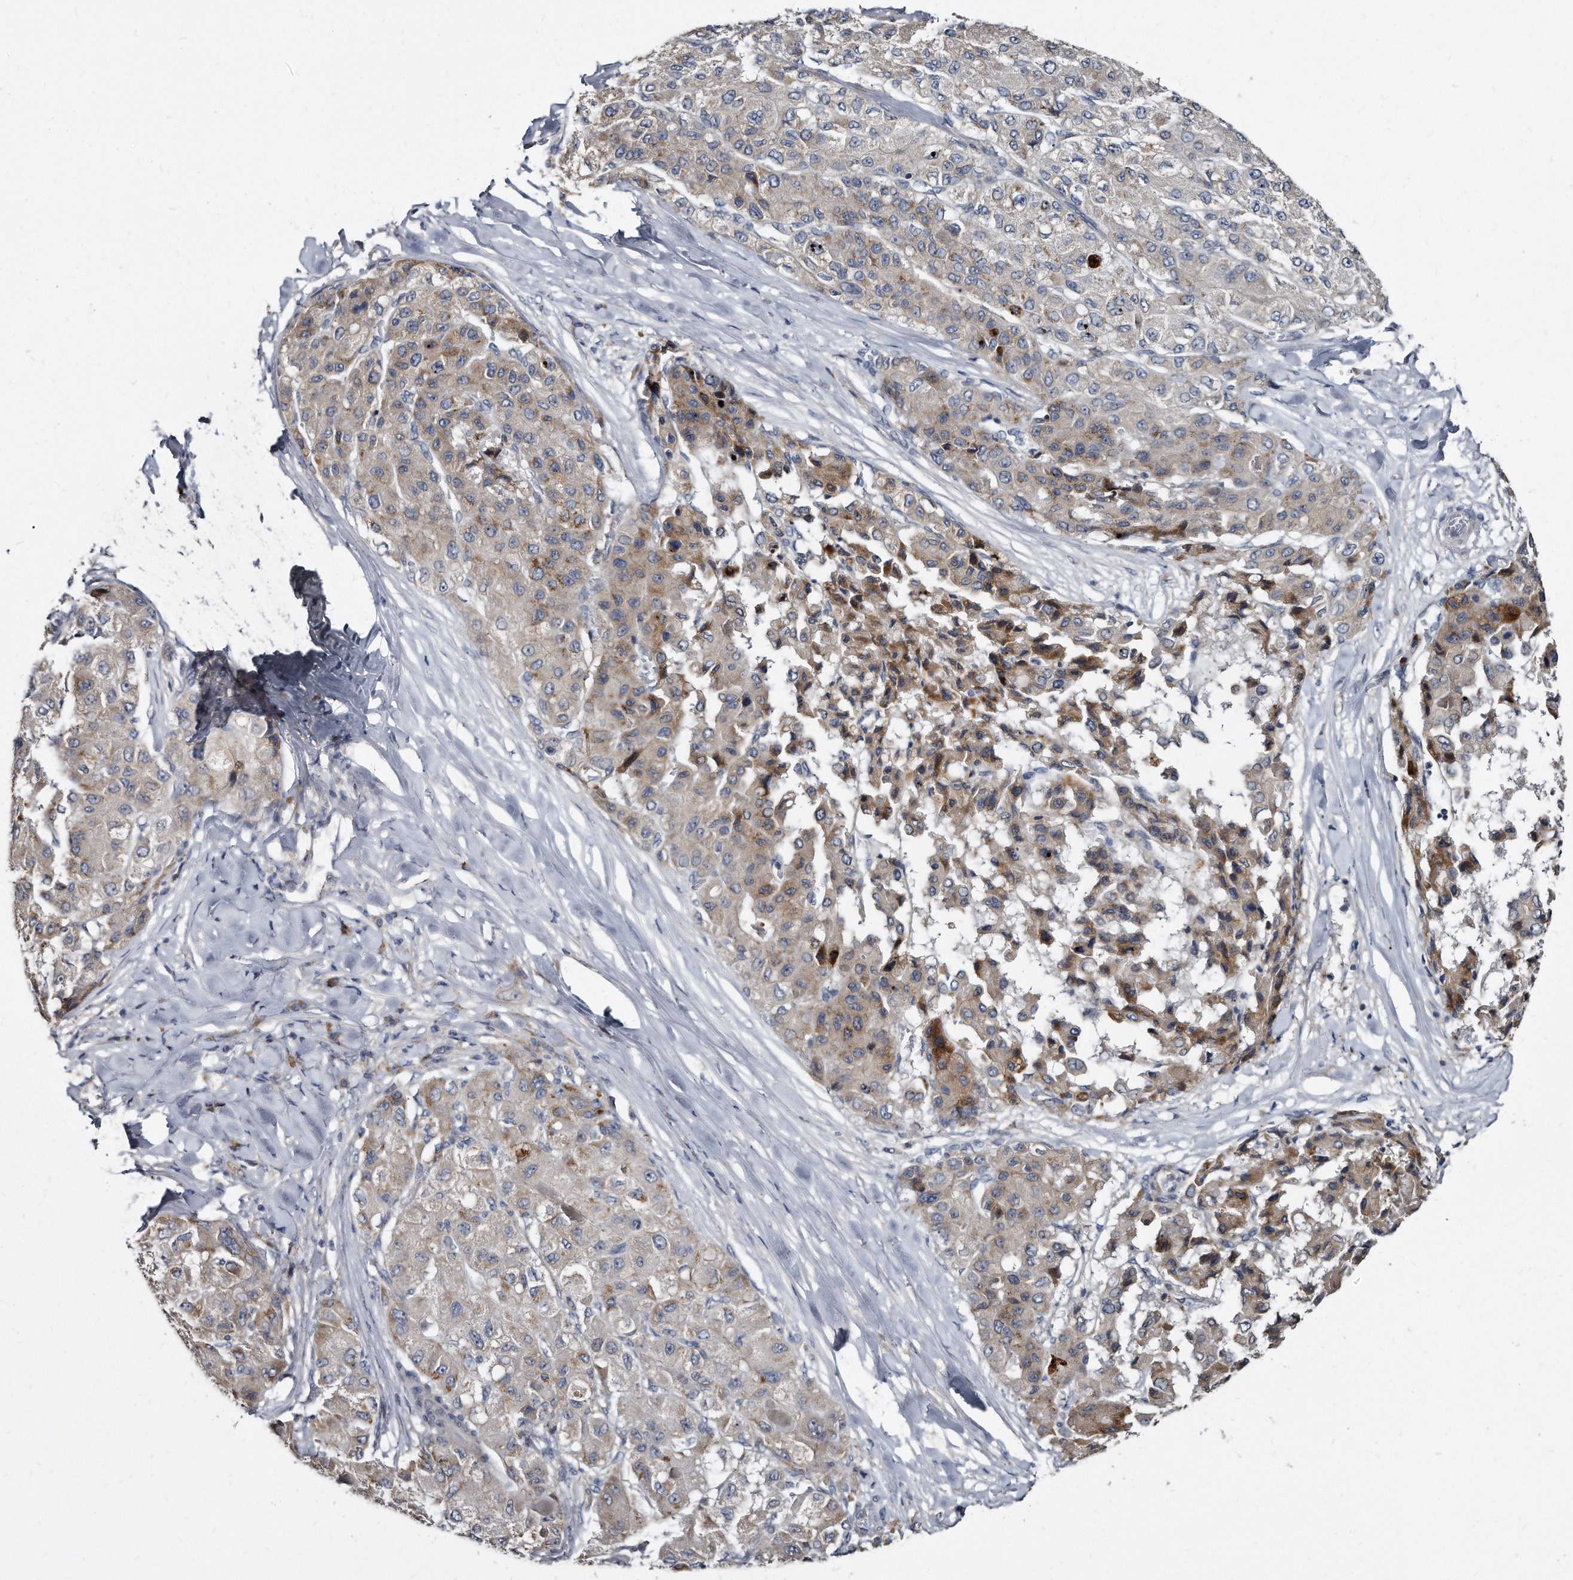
{"staining": {"intensity": "moderate", "quantity": "<25%", "location": "cytoplasmic/membranous"}, "tissue": "liver cancer", "cell_type": "Tumor cells", "image_type": "cancer", "snomed": [{"axis": "morphology", "description": "Carcinoma, Hepatocellular, NOS"}, {"axis": "topography", "description": "Liver"}], "caption": "Moderate cytoplasmic/membranous protein expression is identified in about <25% of tumor cells in liver cancer (hepatocellular carcinoma).", "gene": "KLHDC3", "patient": {"sex": "male", "age": 80}}